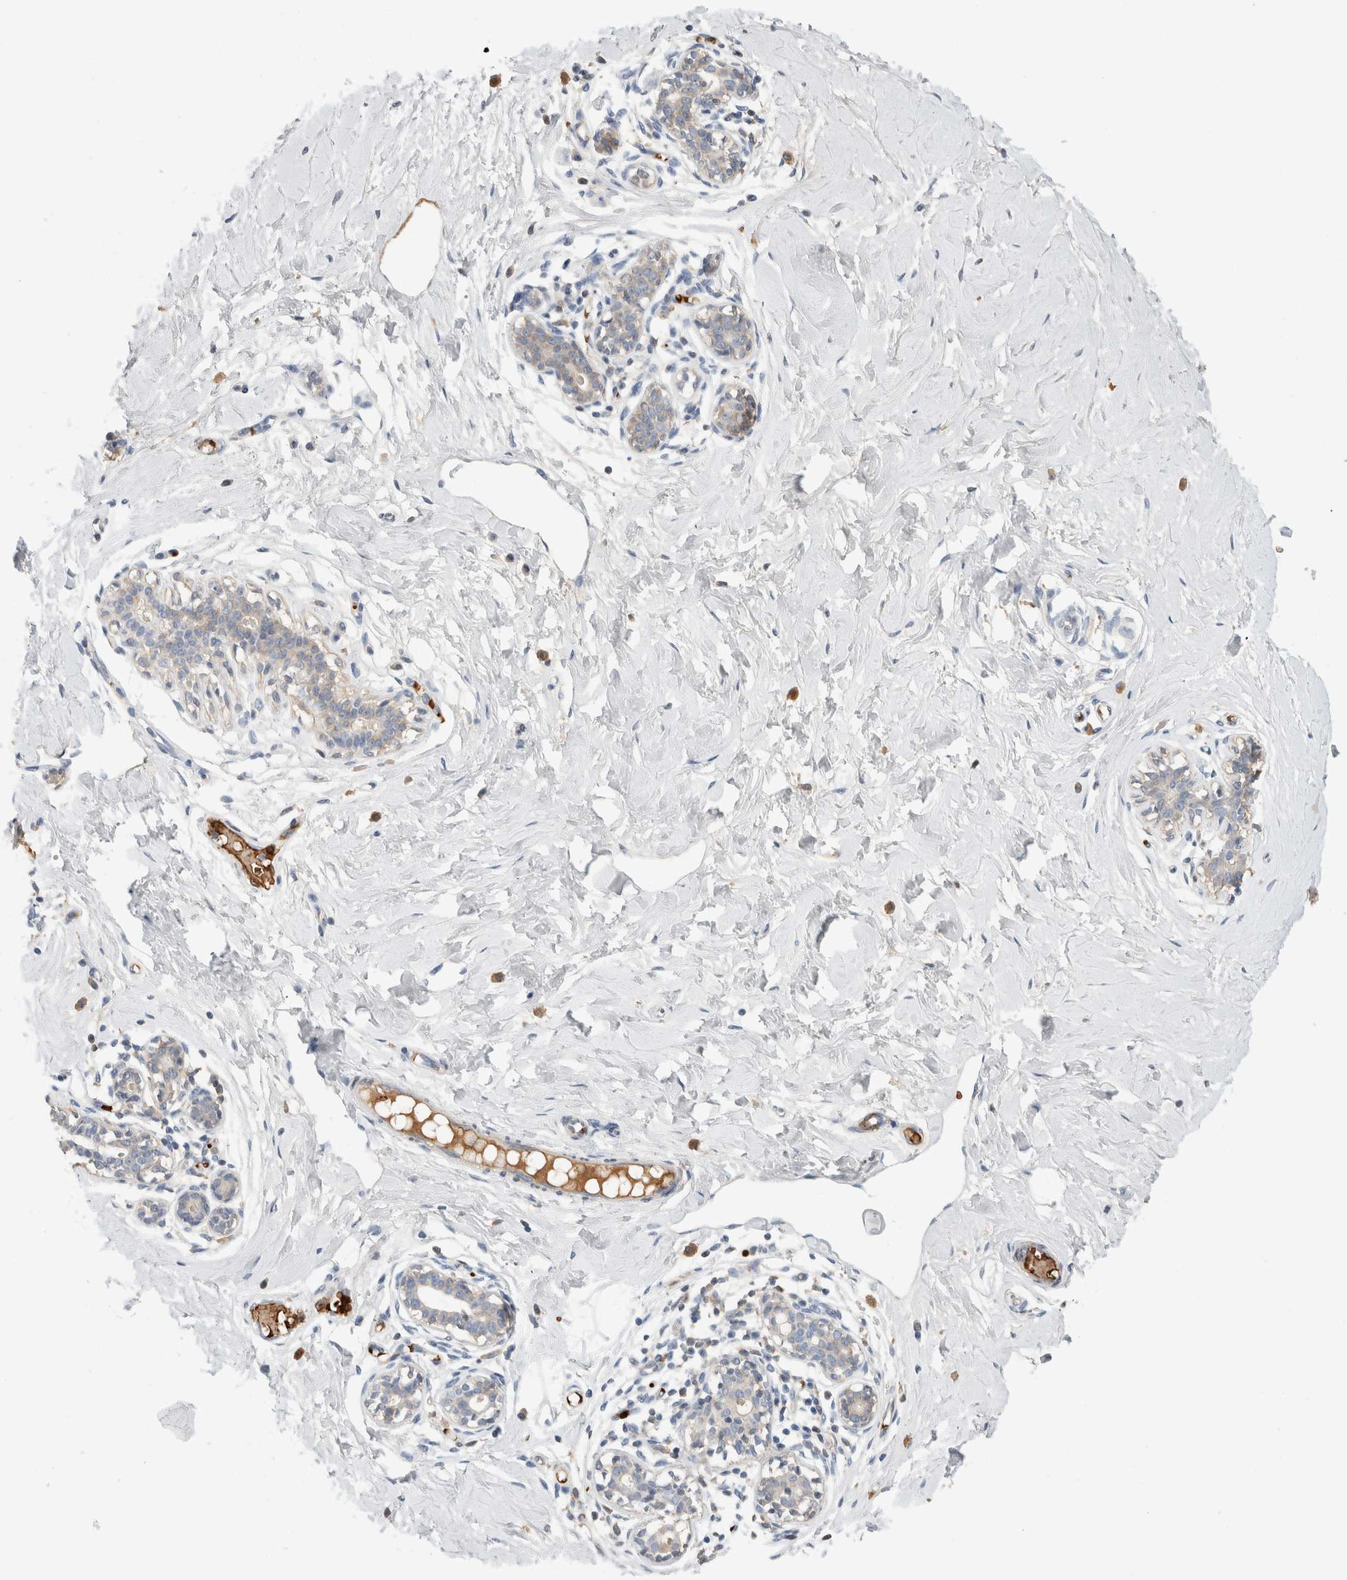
{"staining": {"intensity": "negative", "quantity": "none", "location": "none"}, "tissue": "breast", "cell_type": "Adipocytes", "image_type": "normal", "snomed": [{"axis": "morphology", "description": "Normal tissue, NOS"}, {"axis": "morphology", "description": "Adenoma, NOS"}, {"axis": "topography", "description": "Breast"}], "caption": "Unremarkable breast was stained to show a protein in brown. There is no significant positivity in adipocytes. (Brightfield microscopy of DAB (3,3'-diaminobenzidine) IHC at high magnification).", "gene": "CA1", "patient": {"sex": "female", "age": 23}}